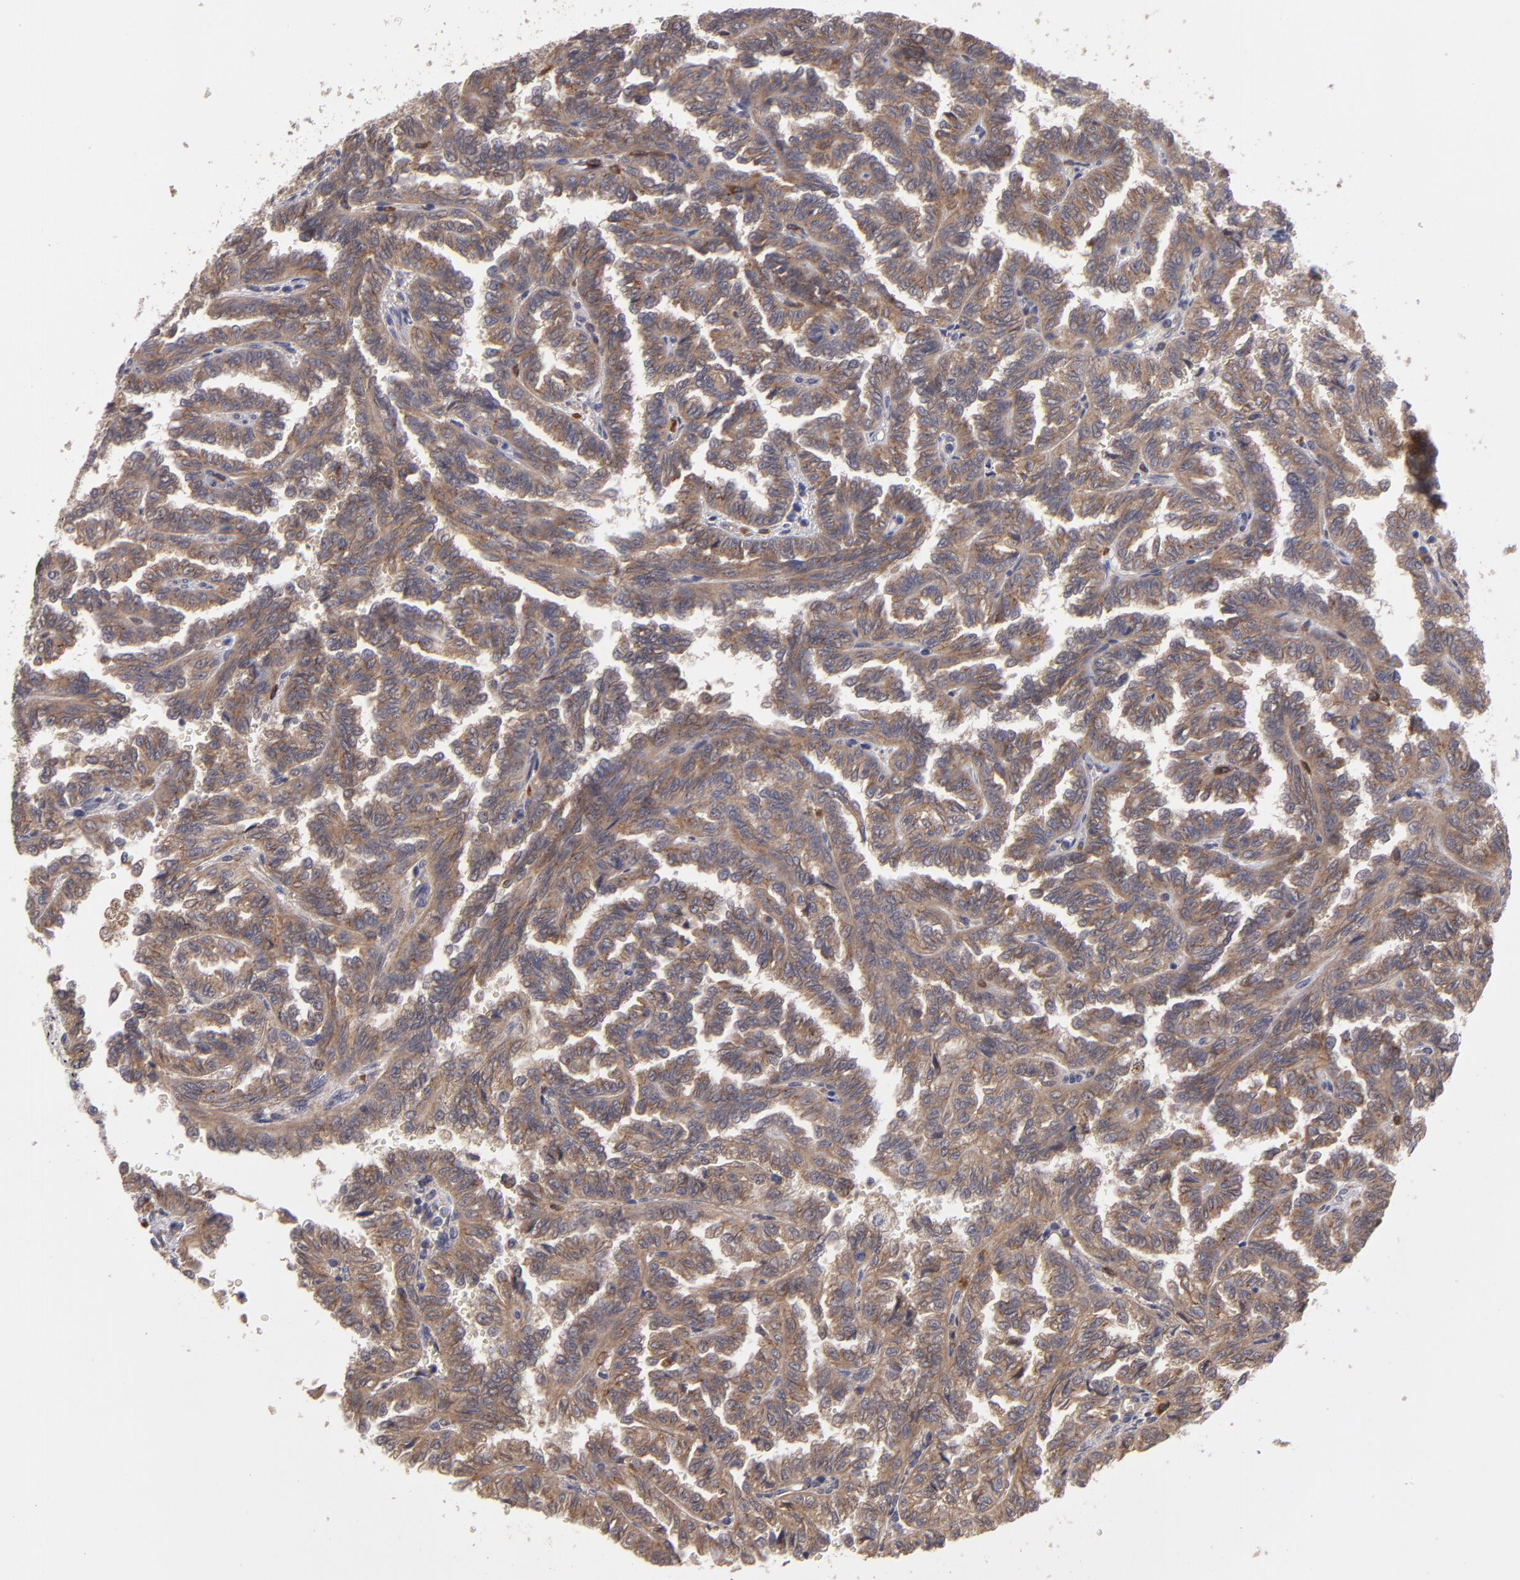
{"staining": {"intensity": "moderate", "quantity": ">75%", "location": "cytoplasmic/membranous"}, "tissue": "renal cancer", "cell_type": "Tumor cells", "image_type": "cancer", "snomed": [{"axis": "morphology", "description": "Inflammation, NOS"}, {"axis": "morphology", "description": "Adenocarcinoma, NOS"}, {"axis": "topography", "description": "Kidney"}], "caption": "Tumor cells demonstrate medium levels of moderate cytoplasmic/membranous positivity in about >75% of cells in human renal cancer.", "gene": "CTSO", "patient": {"sex": "male", "age": 68}}